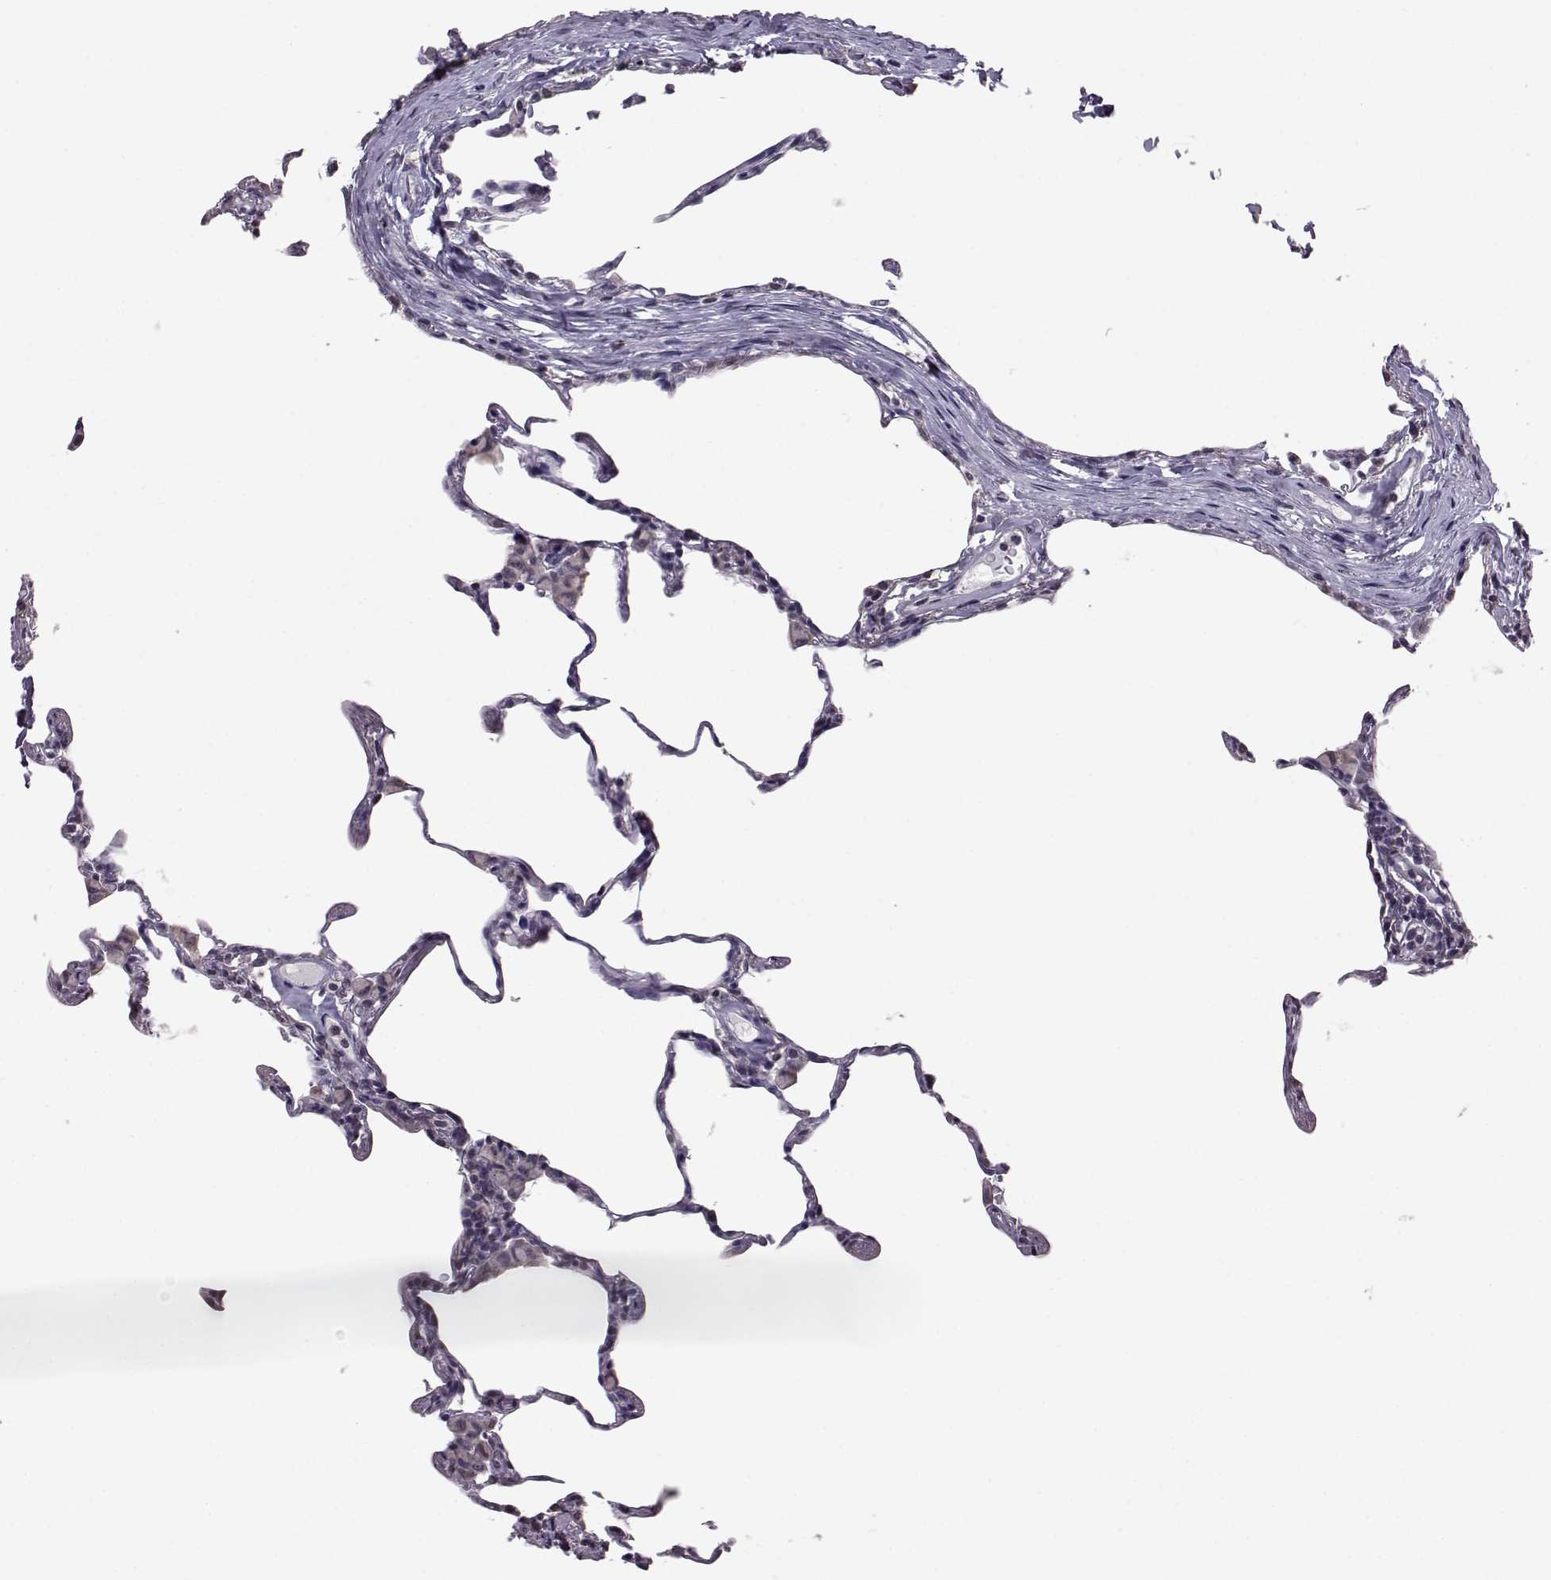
{"staining": {"intensity": "negative", "quantity": "none", "location": "none"}, "tissue": "lung", "cell_type": "Alveolar cells", "image_type": "normal", "snomed": [{"axis": "morphology", "description": "Normal tissue, NOS"}, {"axis": "topography", "description": "Lung"}], "caption": "Immunohistochemistry (IHC) histopathology image of unremarkable lung: human lung stained with DAB (3,3'-diaminobenzidine) demonstrates no significant protein expression in alveolar cells.", "gene": "ALDH3A1", "patient": {"sex": "female", "age": 57}}